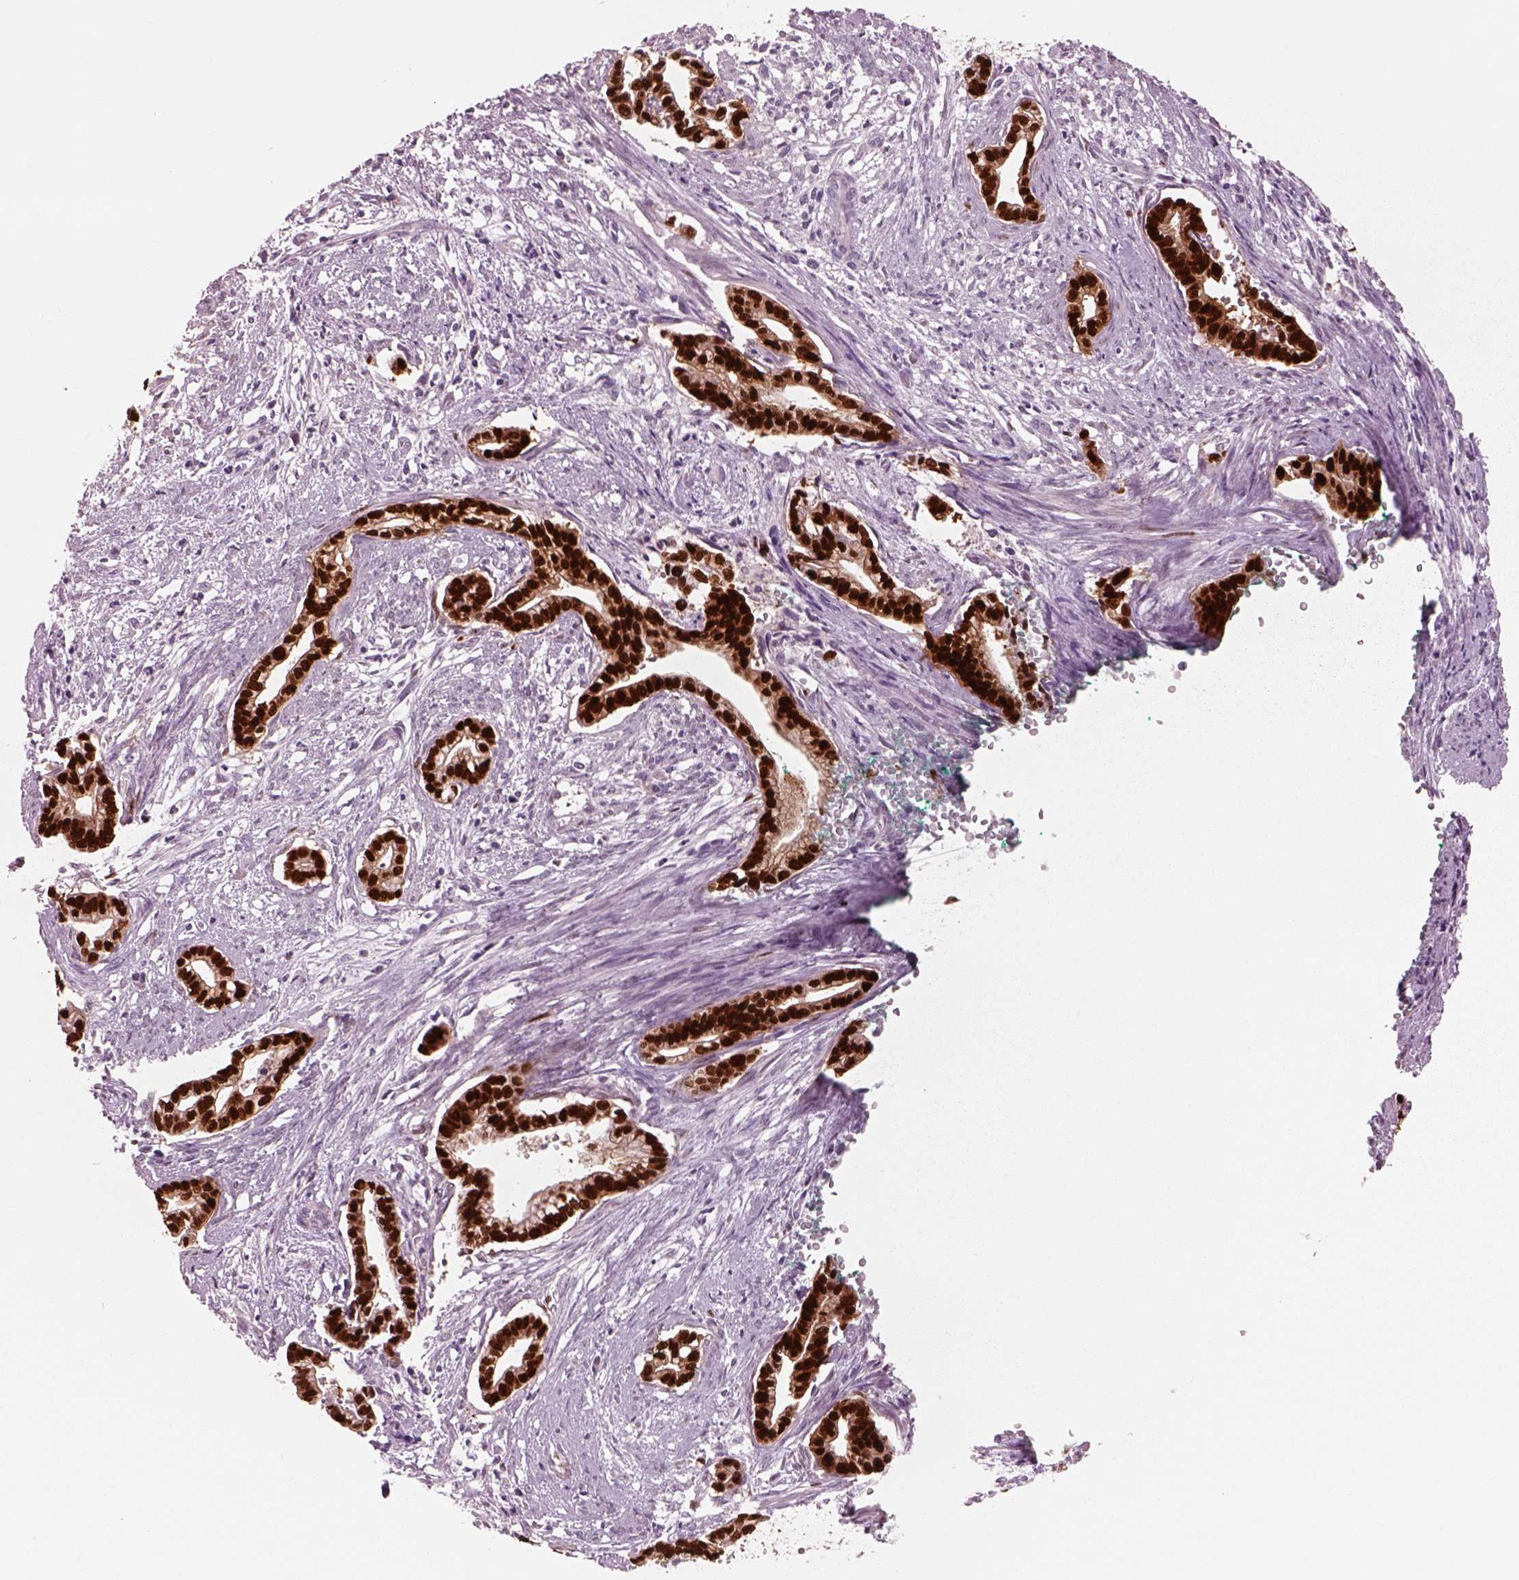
{"staining": {"intensity": "strong", "quantity": ">75%", "location": "nuclear"}, "tissue": "cervical cancer", "cell_type": "Tumor cells", "image_type": "cancer", "snomed": [{"axis": "morphology", "description": "Adenocarcinoma, NOS"}, {"axis": "topography", "description": "Cervix"}], "caption": "Strong nuclear protein staining is identified in approximately >75% of tumor cells in adenocarcinoma (cervical).", "gene": "SOX9", "patient": {"sex": "female", "age": 62}}